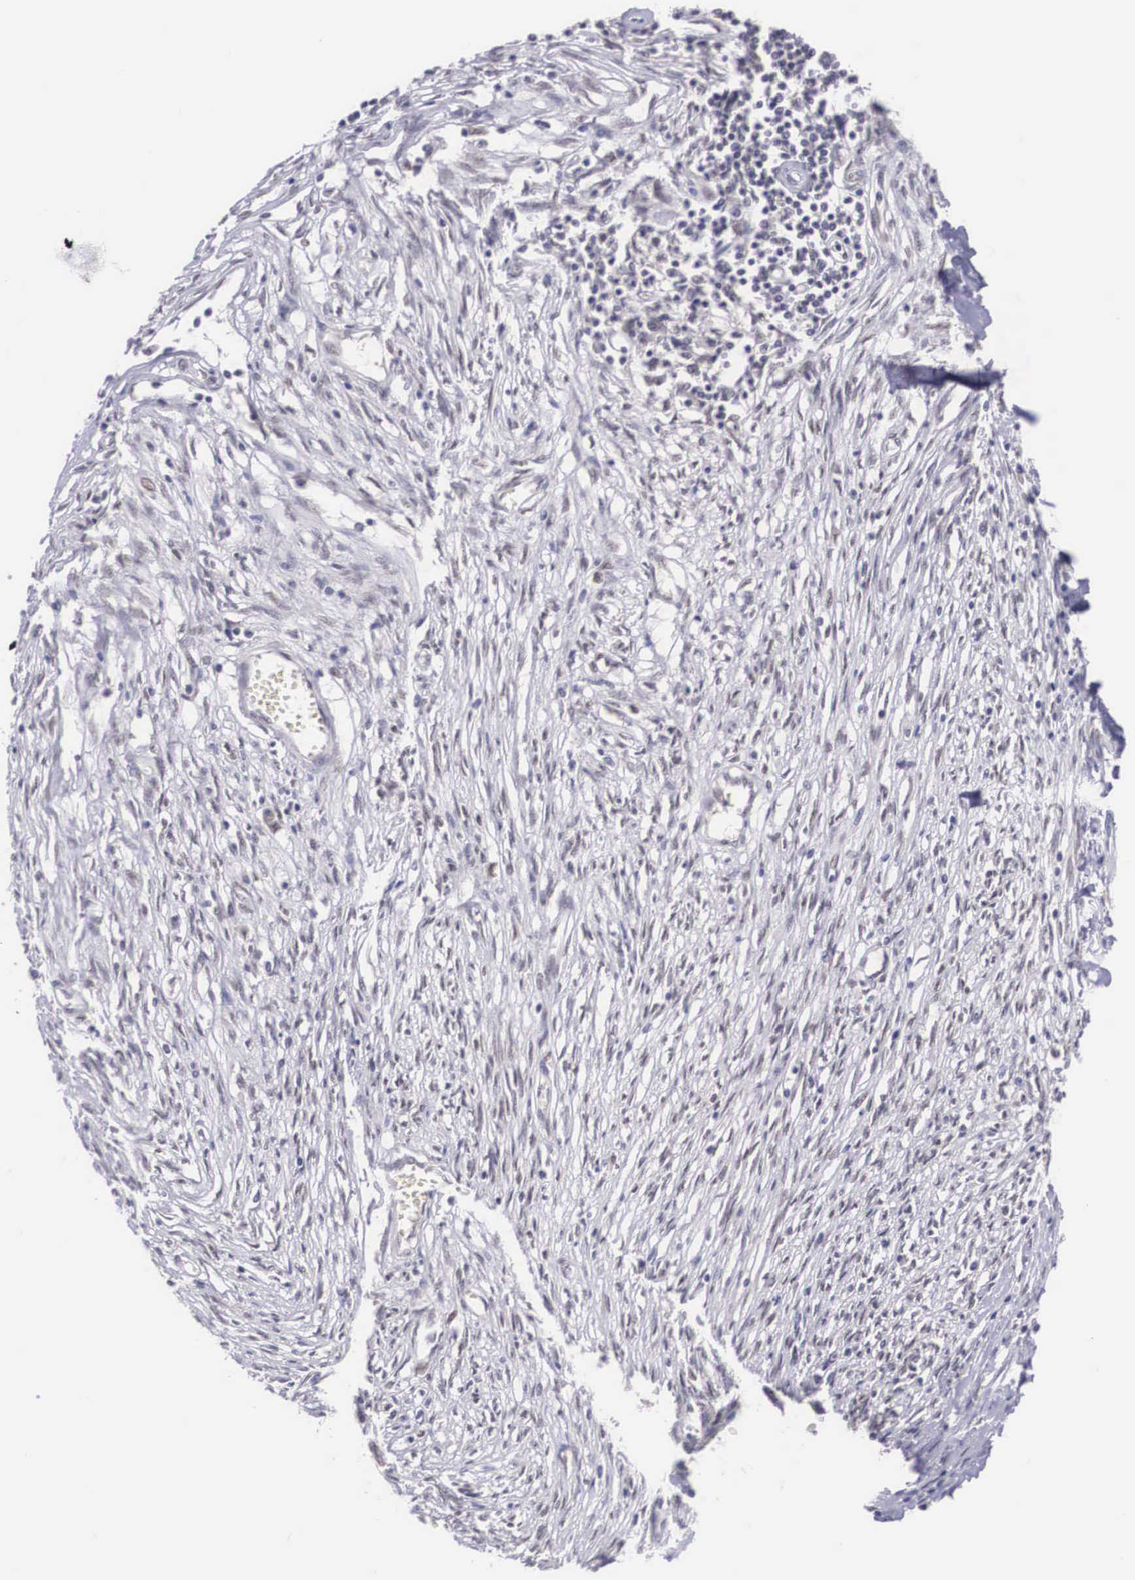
{"staining": {"intensity": "negative", "quantity": "none", "location": "none"}, "tissue": "adipose tissue", "cell_type": "Adipocytes", "image_type": "normal", "snomed": [{"axis": "morphology", "description": "Normal tissue, NOS"}, {"axis": "morphology", "description": "Sarcoma, NOS"}, {"axis": "topography", "description": "Skin"}, {"axis": "topography", "description": "Soft tissue"}], "caption": "High magnification brightfield microscopy of benign adipose tissue stained with DAB (brown) and counterstained with hematoxylin (blue): adipocytes show no significant staining. Brightfield microscopy of immunohistochemistry (IHC) stained with DAB (3,3'-diaminobenzidine) (brown) and hematoxylin (blue), captured at high magnification.", "gene": "NINL", "patient": {"sex": "female", "age": 51}}